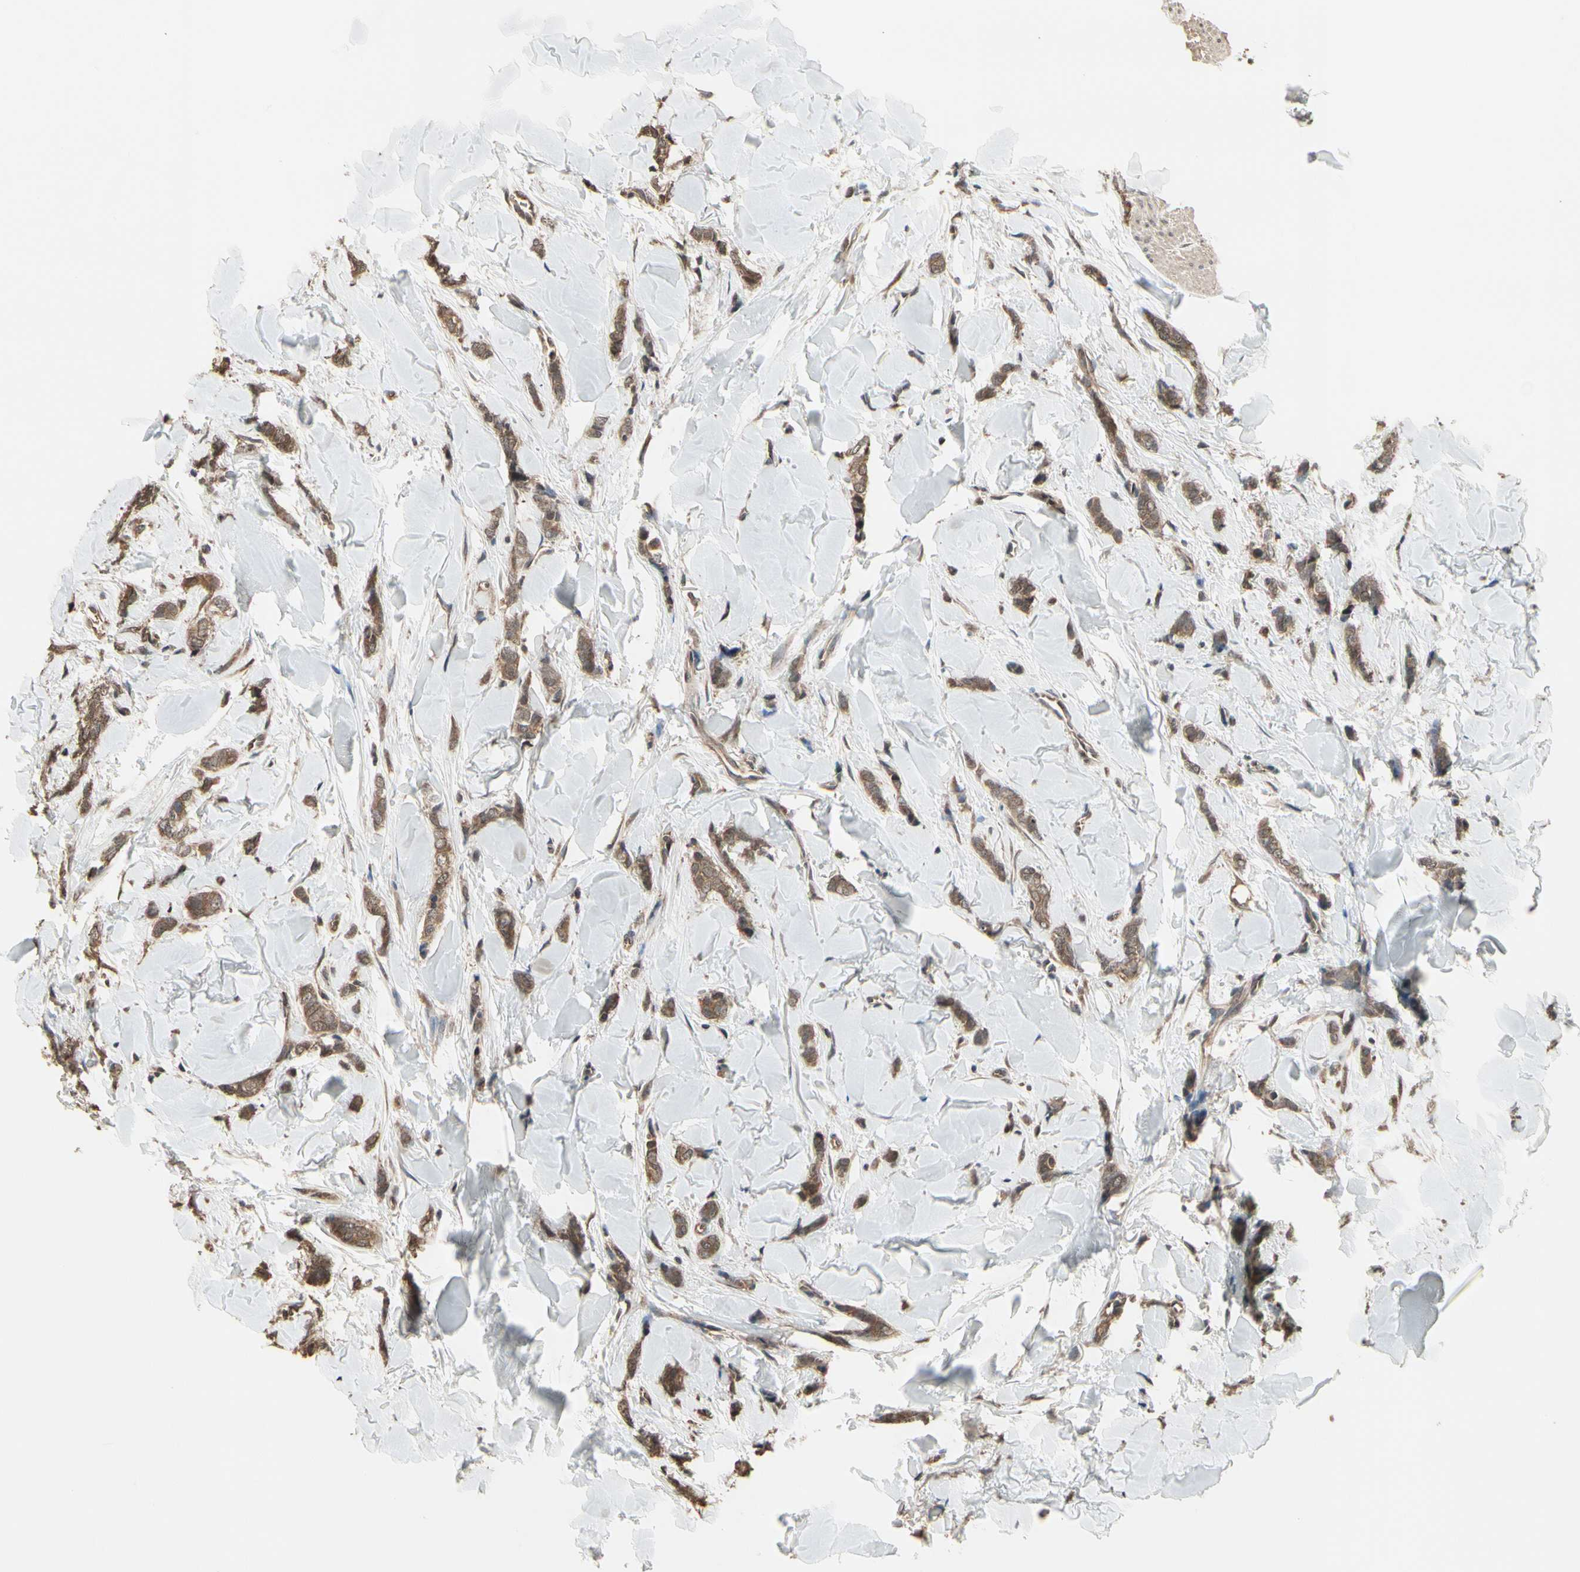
{"staining": {"intensity": "moderate", "quantity": ">75%", "location": "cytoplasmic/membranous"}, "tissue": "breast cancer", "cell_type": "Tumor cells", "image_type": "cancer", "snomed": [{"axis": "morphology", "description": "Lobular carcinoma"}, {"axis": "topography", "description": "Skin"}, {"axis": "topography", "description": "Breast"}], "caption": "This image reveals IHC staining of breast lobular carcinoma, with medium moderate cytoplasmic/membranous expression in approximately >75% of tumor cells.", "gene": "PNPLA7", "patient": {"sex": "female", "age": 46}}